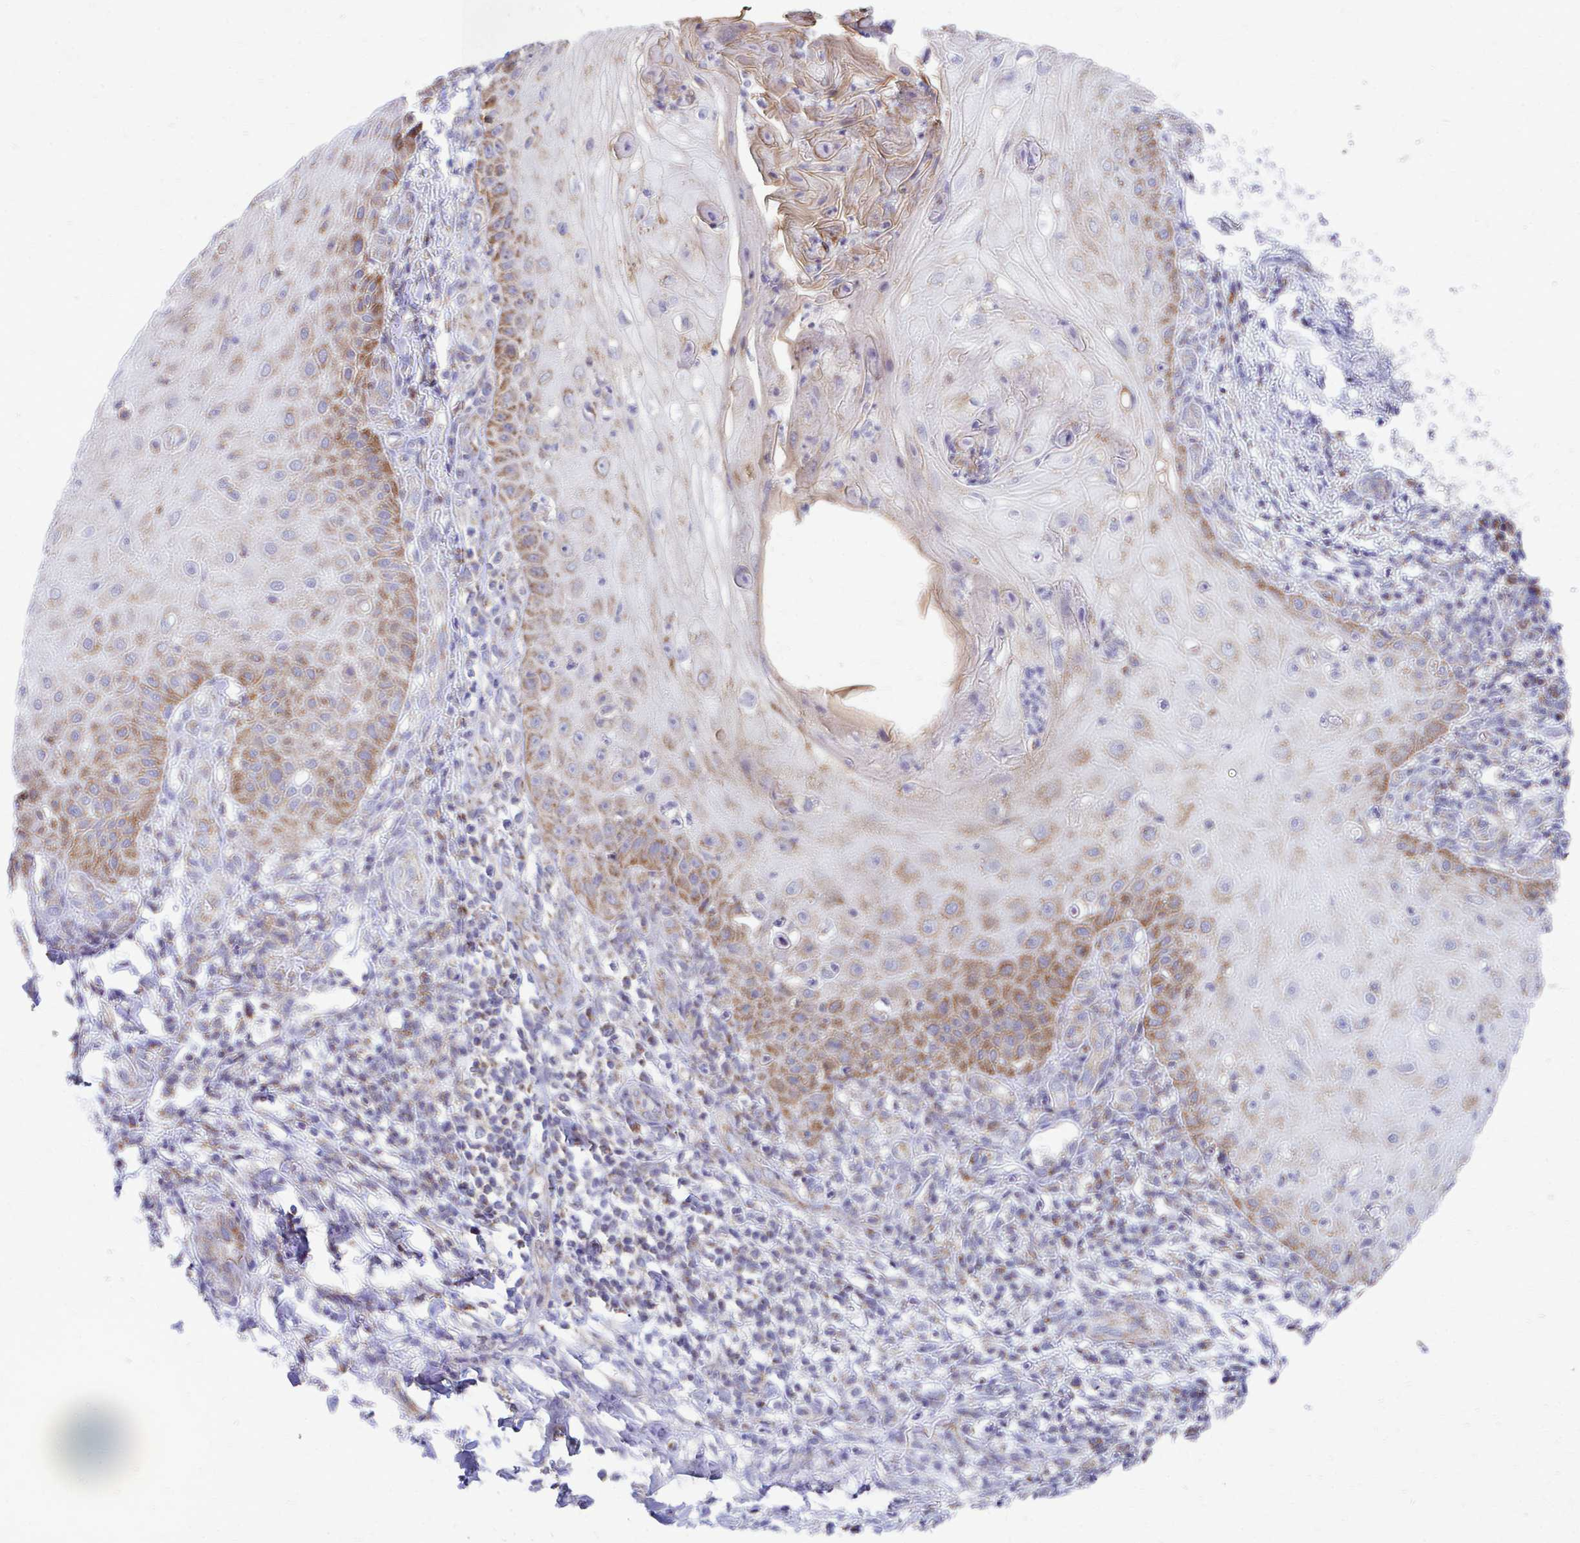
{"staining": {"intensity": "moderate", "quantity": "25%-75%", "location": "cytoplasmic/membranous"}, "tissue": "skin cancer", "cell_type": "Tumor cells", "image_type": "cancer", "snomed": [{"axis": "morphology", "description": "Squamous cell carcinoma, NOS"}, {"axis": "topography", "description": "Skin"}], "caption": "Immunohistochemistry of skin cancer (squamous cell carcinoma) exhibits medium levels of moderate cytoplasmic/membranous staining in approximately 25%-75% of tumor cells.", "gene": "MRPL19", "patient": {"sex": "male", "age": 70}}